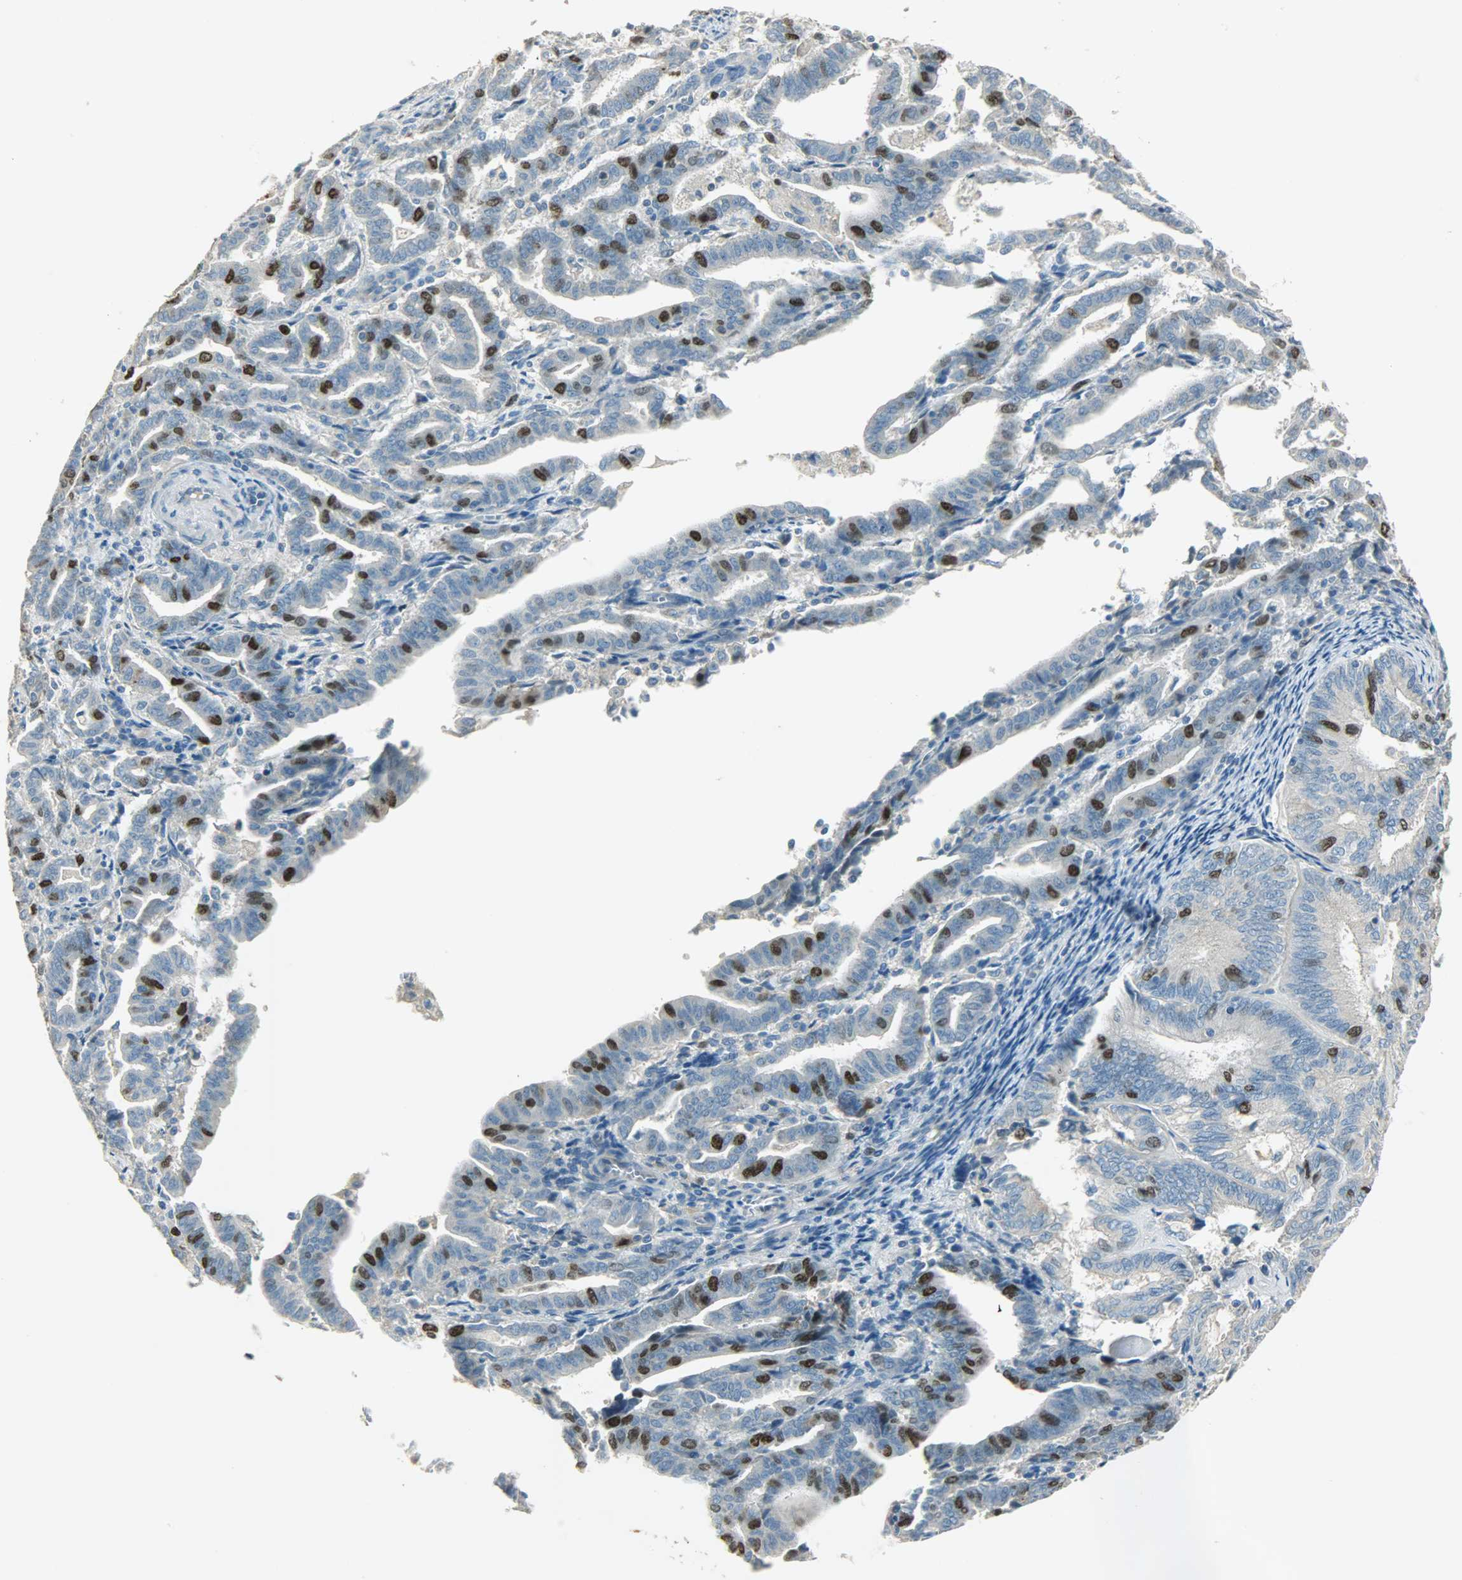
{"staining": {"intensity": "strong", "quantity": "<25%", "location": "nuclear"}, "tissue": "endometrial cancer", "cell_type": "Tumor cells", "image_type": "cancer", "snomed": [{"axis": "morphology", "description": "Adenocarcinoma, NOS"}, {"axis": "topography", "description": "Uterus"}], "caption": "Protein expression analysis of human endometrial cancer reveals strong nuclear expression in approximately <25% of tumor cells. The protein is shown in brown color, while the nuclei are stained blue.", "gene": "TPX2", "patient": {"sex": "female", "age": 83}}